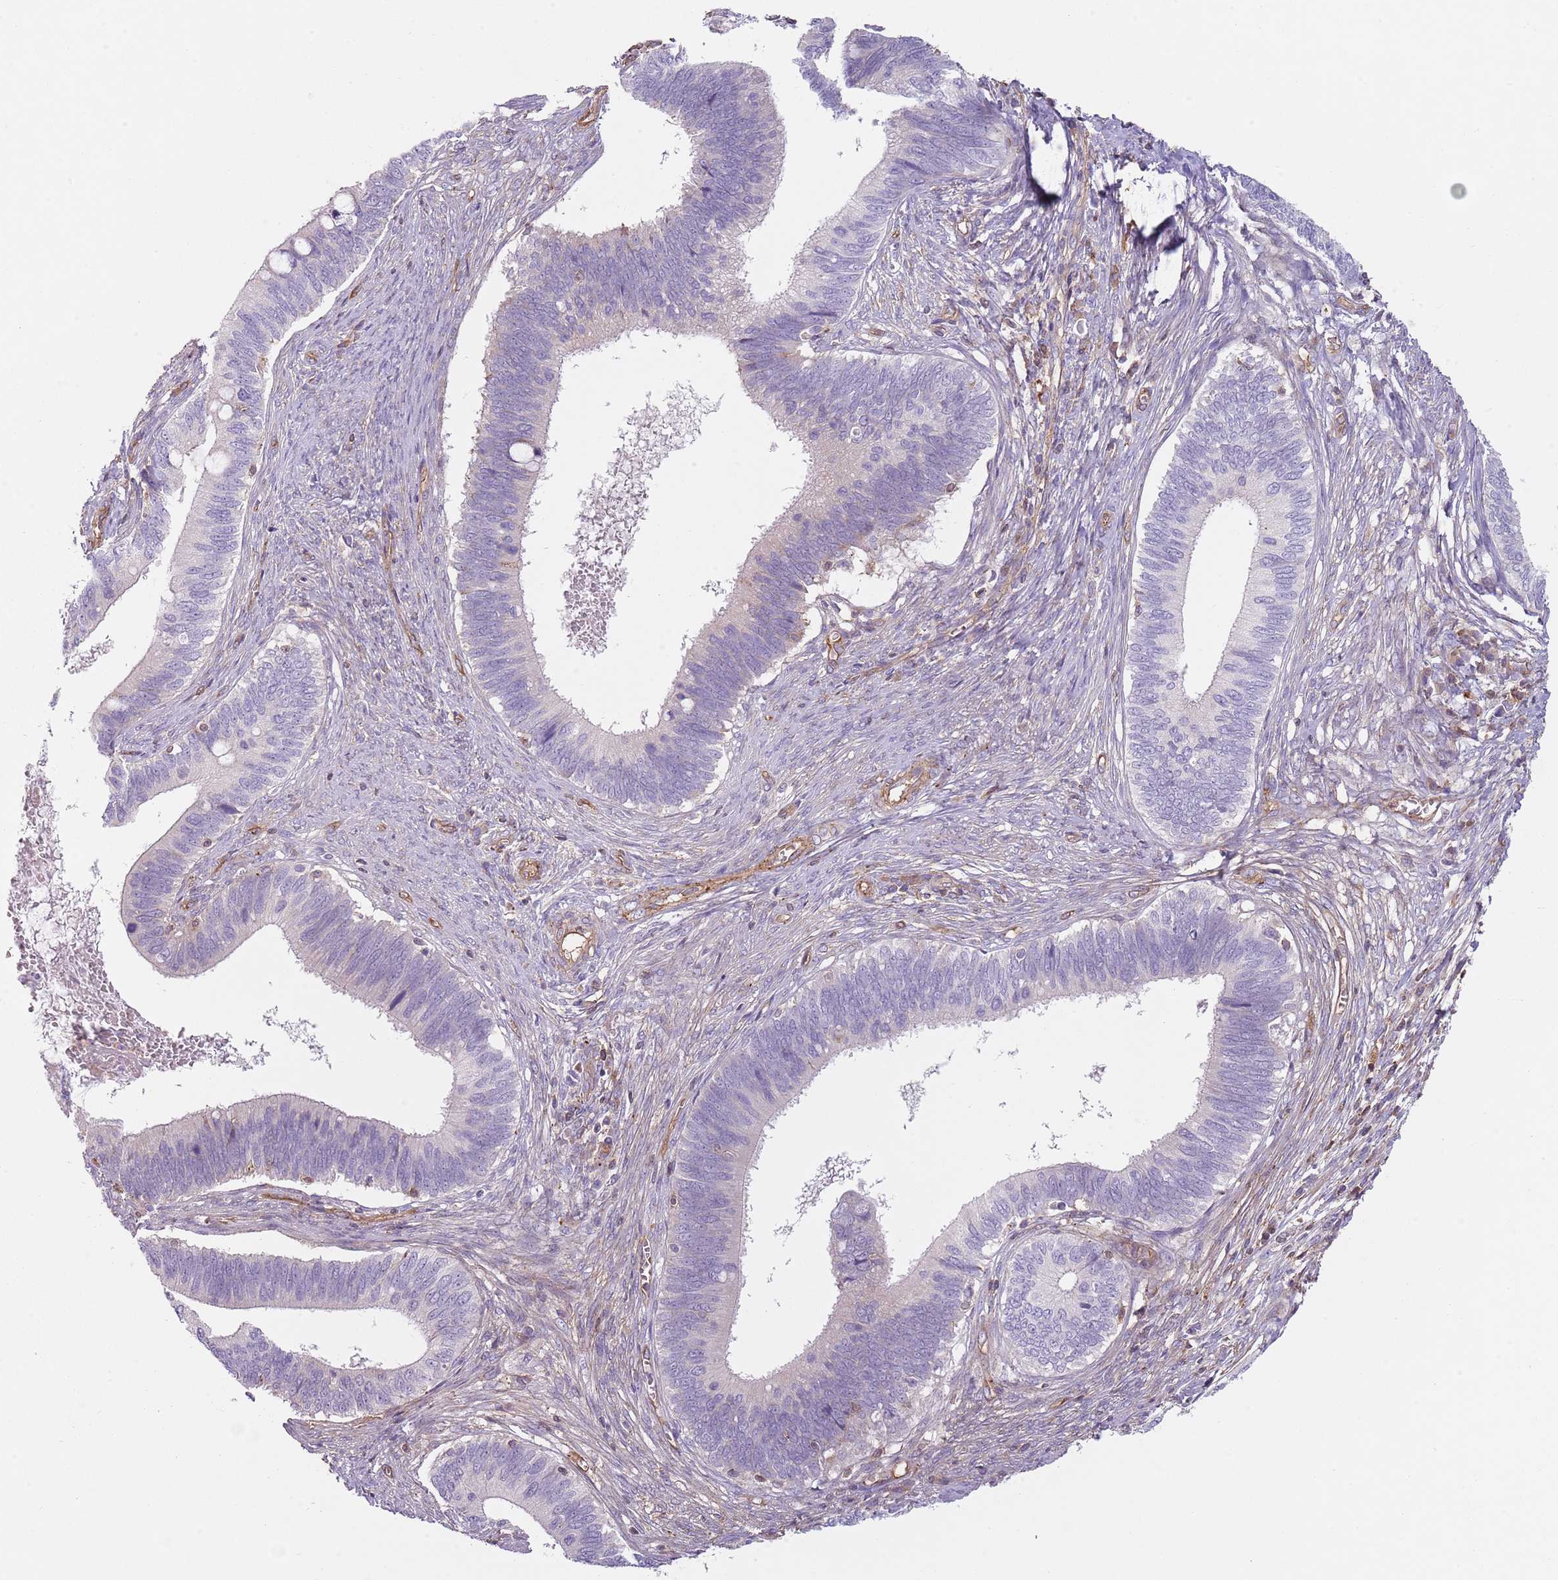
{"staining": {"intensity": "negative", "quantity": "none", "location": "none"}, "tissue": "cervical cancer", "cell_type": "Tumor cells", "image_type": "cancer", "snomed": [{"axis": "morphology", "description": "Adenocarcinoma, NOS"}, {"axis": "topography", "description": "Cervix"}], "caption": "The micrograph shows no staining of tumor cells in cervical cancer.", "gene": "GNAI3", "patient": {"sex": "female", "age": 42}}